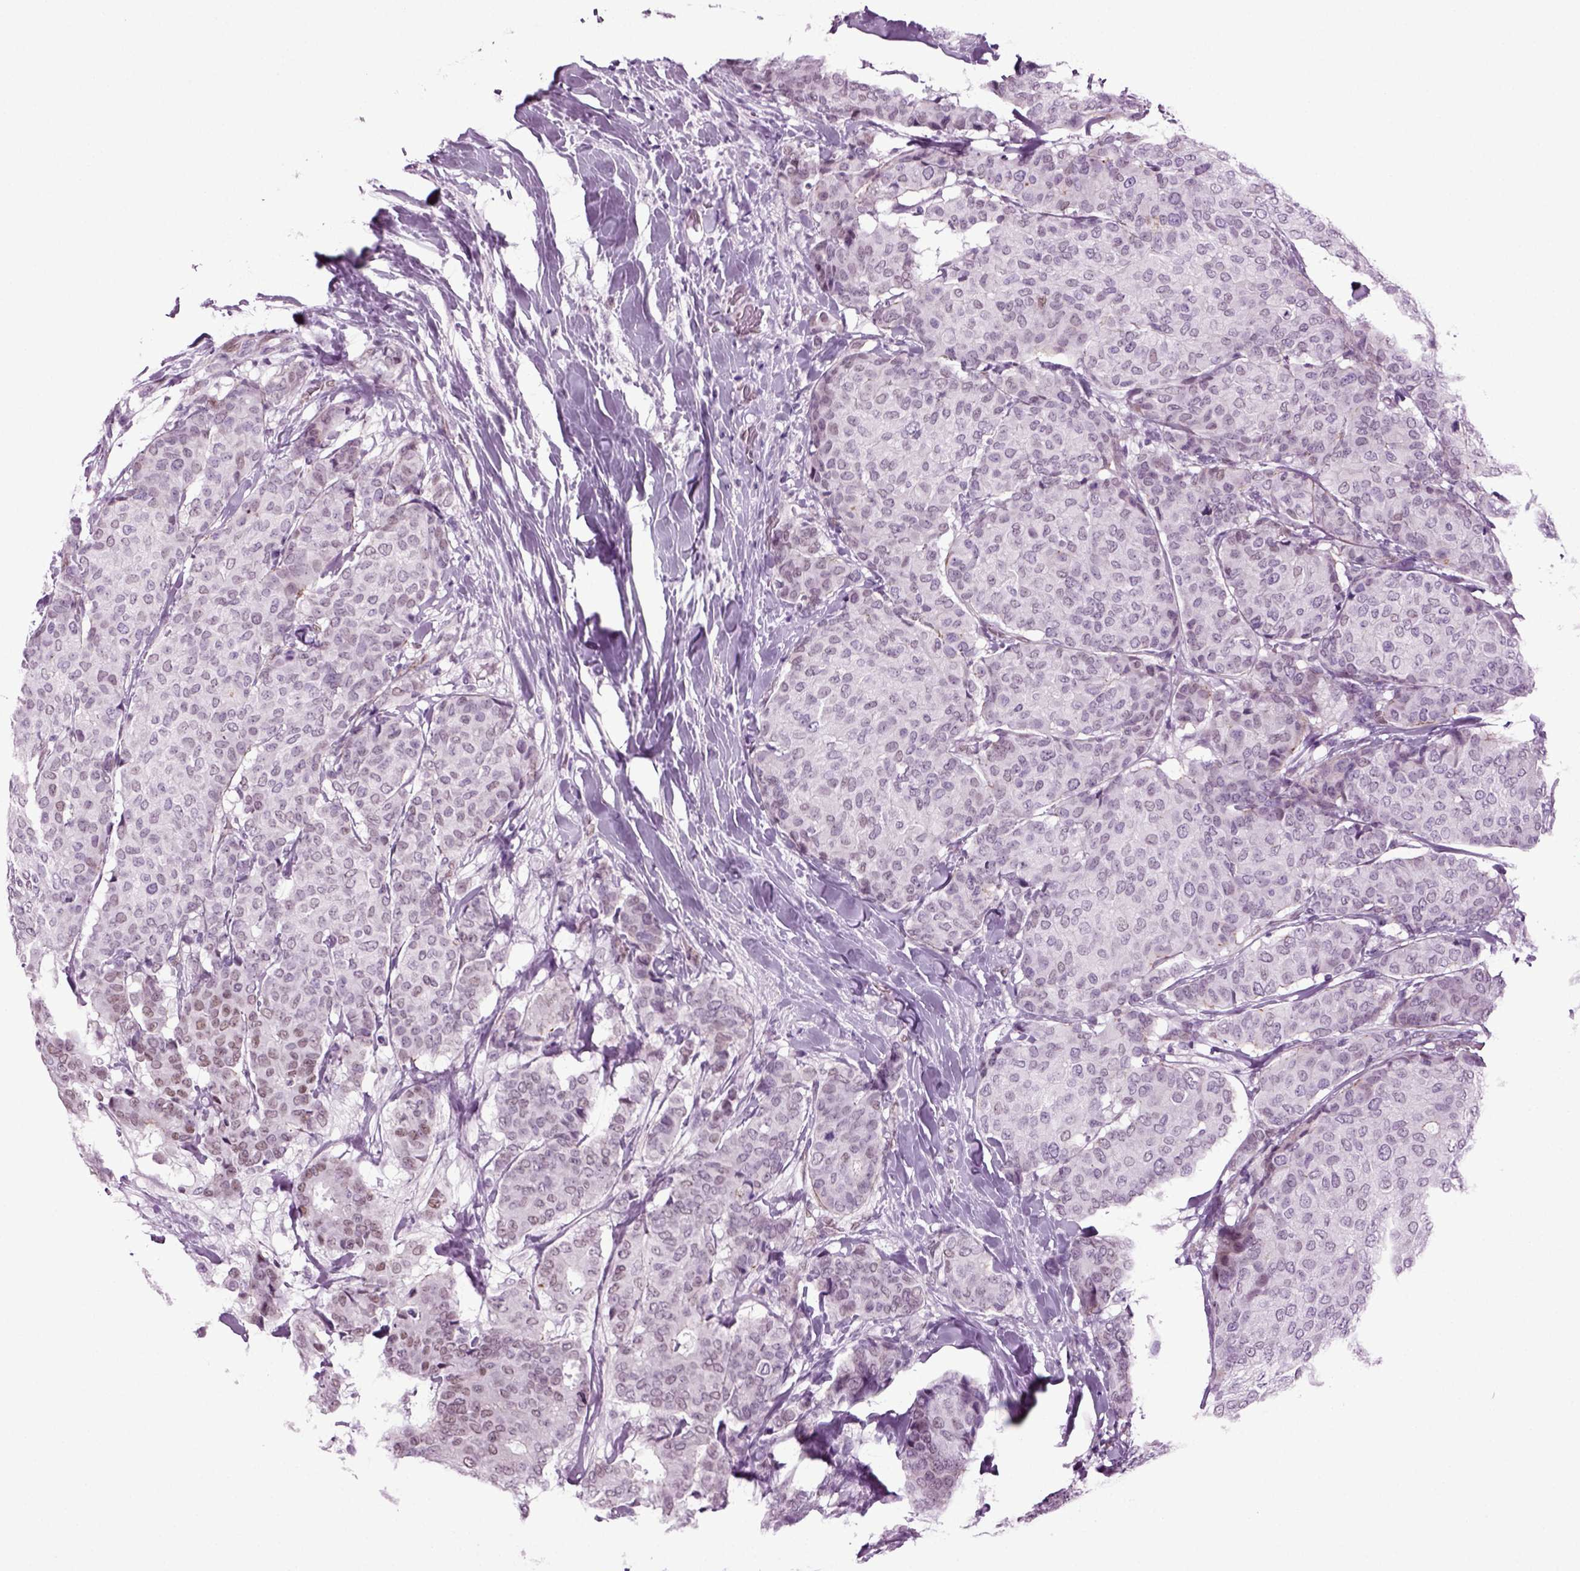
{"staining": {"intensity": "weak", "quantity": "<25%", "location": "nuclear"}, "tissue": "breast cancer", "cell_type": "Tumor cells", "image_type": "cancer", "snomed": [{"axis": "morphology", "description": "Duct carcinoma"}, {"axis": "topography", "description": "Breast"}], "caption": "Breast infiltrating ductal carcinoma stained for a protein using immunohistochemistry (IHC) shows no positivity tumor cells.", "gene": "RFX3", "patient": {"sex": "female", "age": 75}}